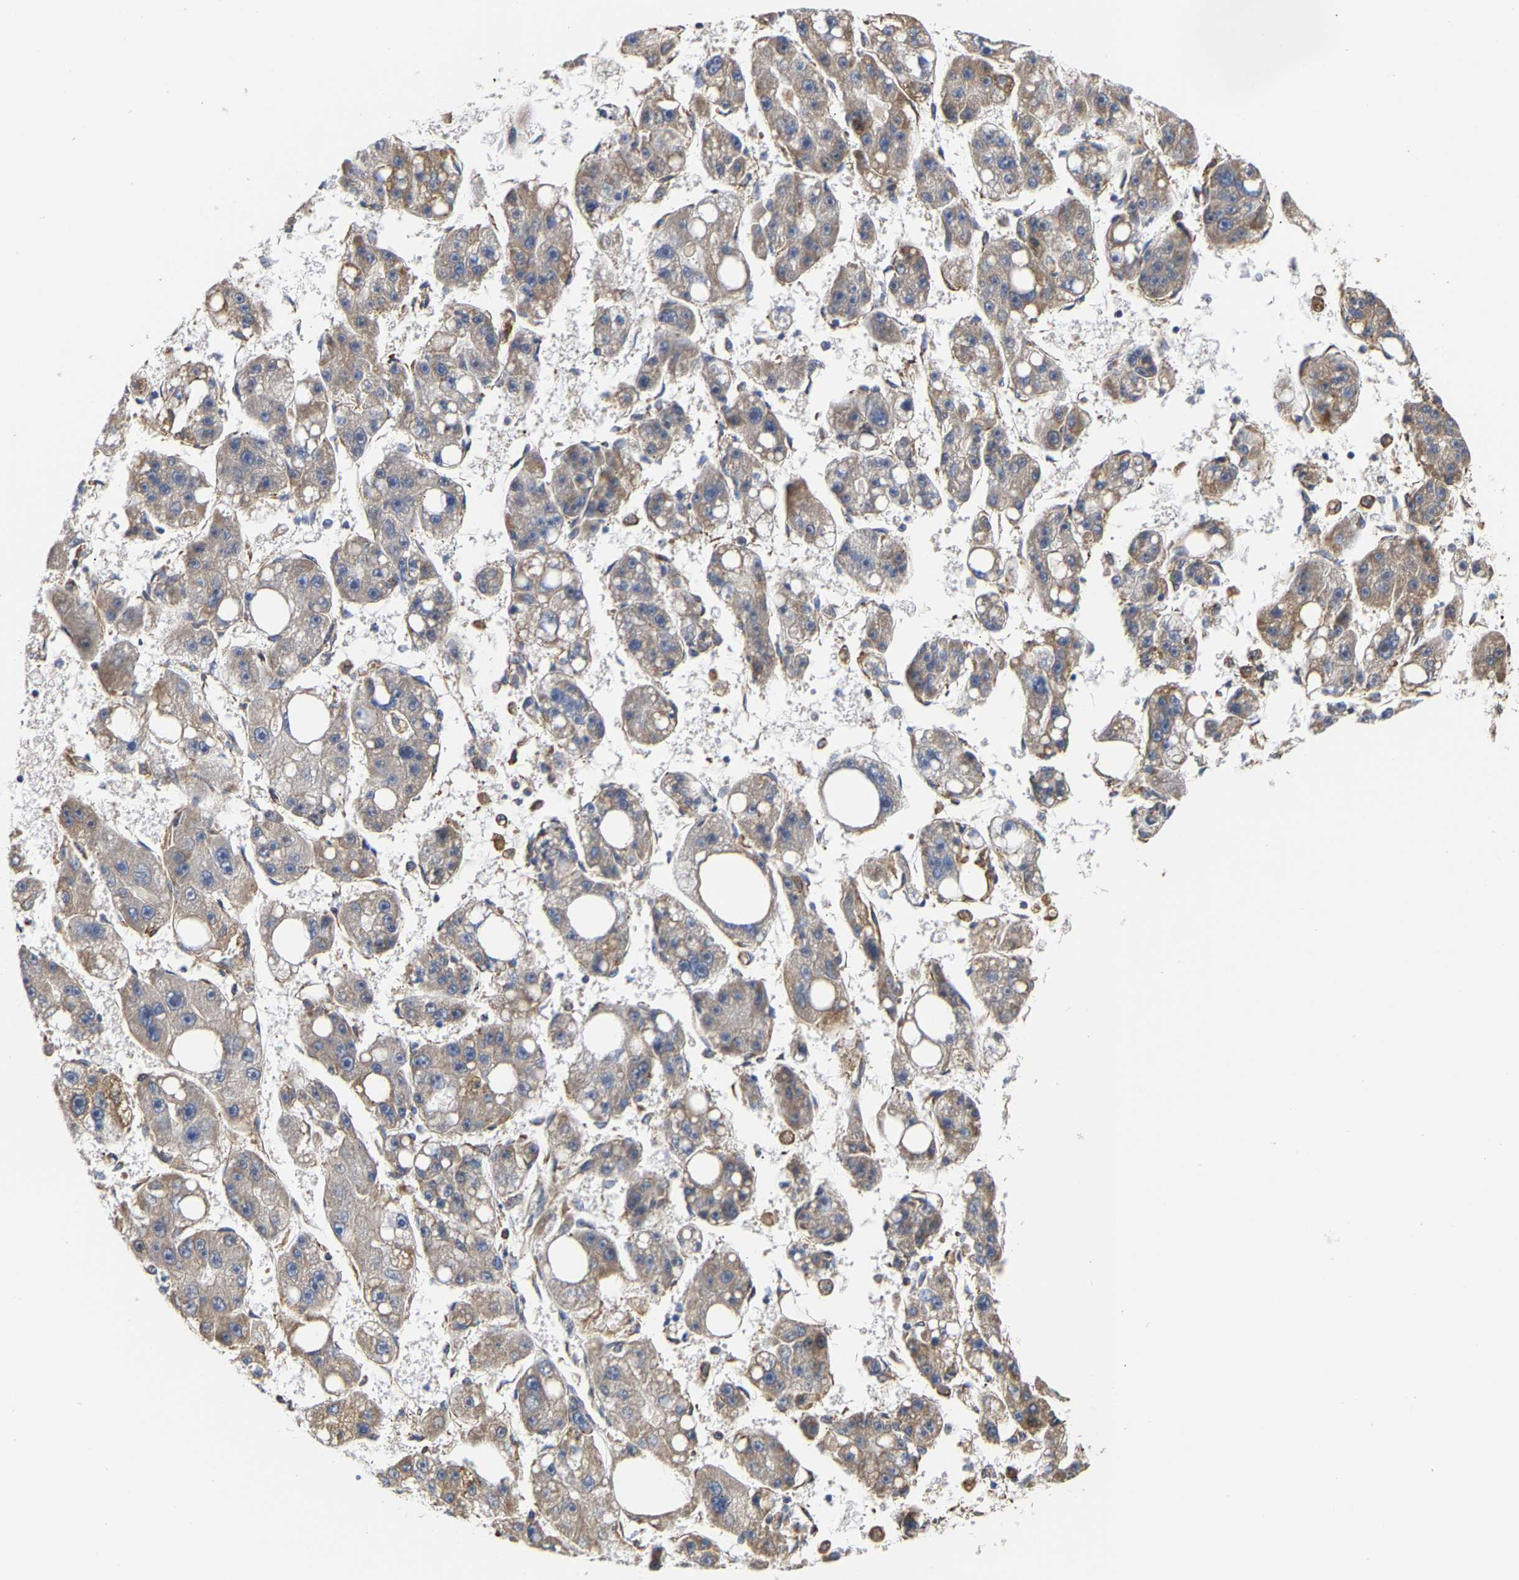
{"staining": {"intensity": "weak", "quantity": "<25%", "location": "cytoplasmic/membranous"}, "tissue": "liver cancer", "cell_type": "Tumor cells", "image_type": "cancer", "snomed": [{"axis": "morphology", "description": "Carcinoma, Hepatocellular, NOS"}, {"axis": "topography", "description": "Liver"}], "caption": "Tumor cells are negative for protein expression in human liver cancer (hepatocellular carcinoma).", "gene": "ARAP1", "patient": {"sex": "female", "age": 61}}